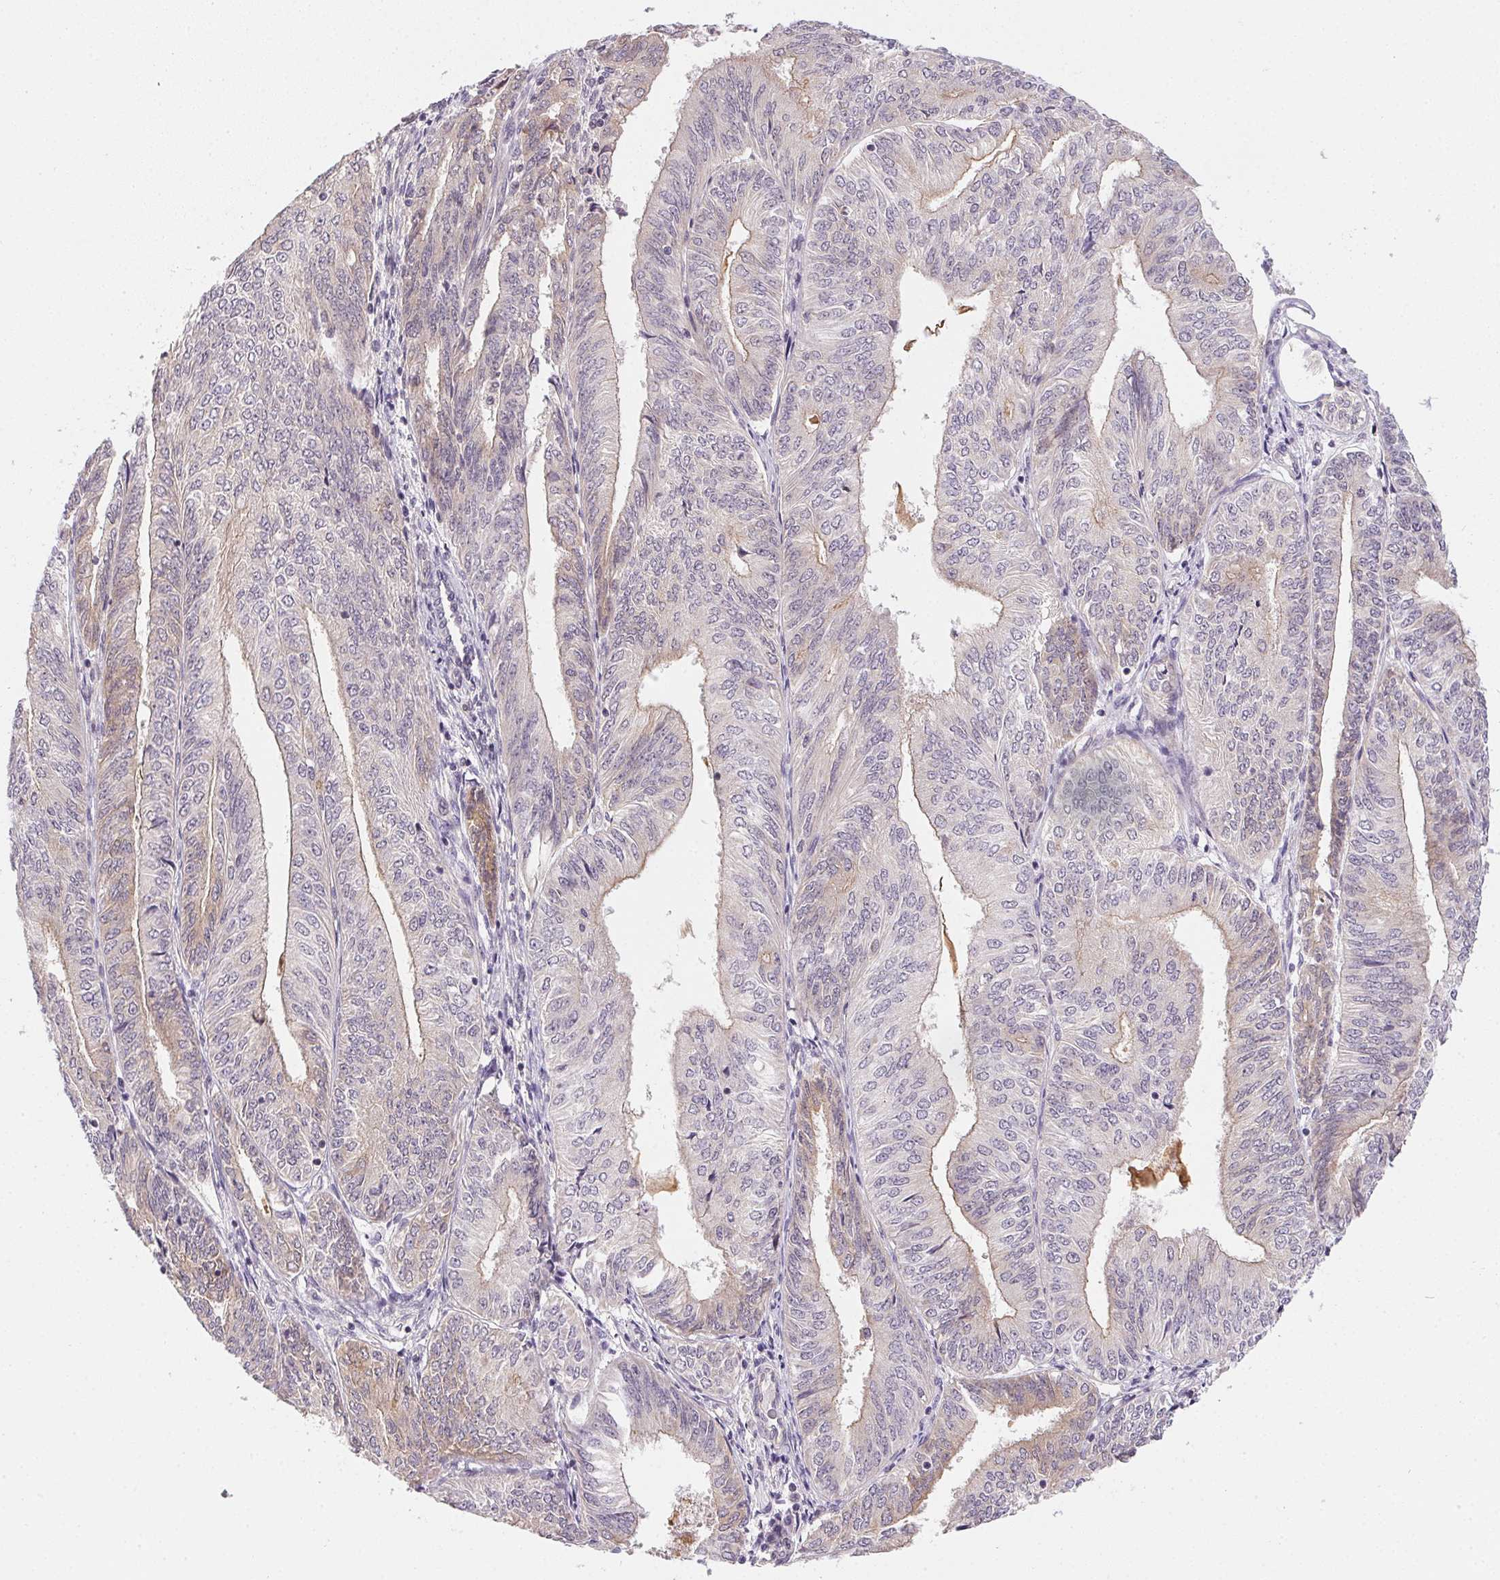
{"staining": {"intensity": "negative", "quantity": "none", "location": "none"}, "tissue": "endometrial cancer", "cell_type": "Tumor cells", "image_type": "cancer", "snomed": [{"axis": "morphology", "description": "Adenocarcinoma, NOS"}, {"axis": "topography", "description": "Endometrium"}], "caption": "Endometrial cancer stained for a protein using IHC displays no expression tumor cells.", "gene": "CFAP92", "patient": {"sex": "female", "age": 58}}